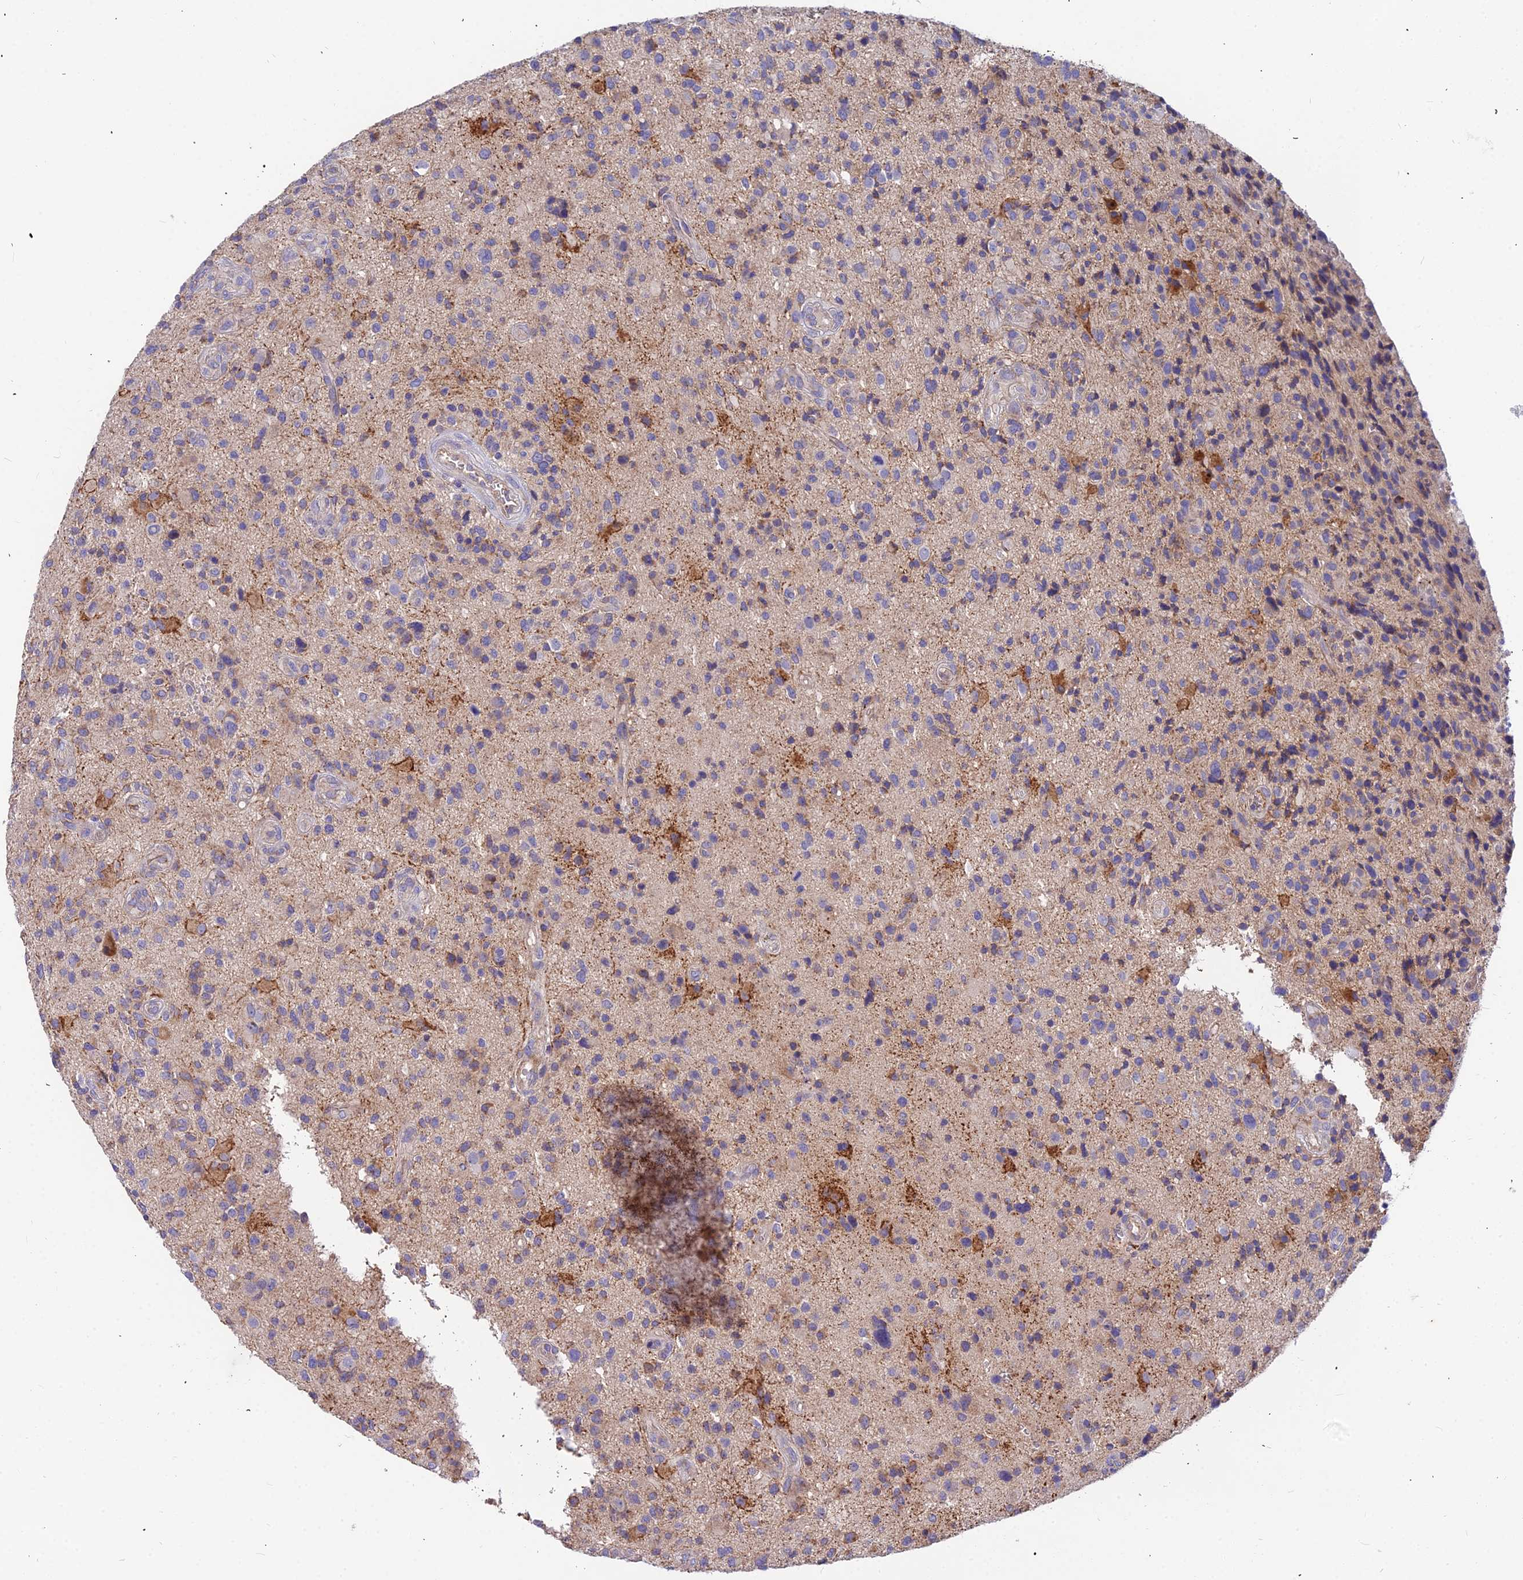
{"staining": {"intensity": "weak", "quantity": "25%-75%", "location": "cytoplasmic/membranous"}, "tissue": "glioma", "cell_type": "Tumor cells", "image_type": "cancer", "snomed": [{"axis": "morphology", "description": "Glioma, malignant, High grade"}, {"axis": "topography", "description": "Brain"}], "caption": "Glioma tissue shows weak cytoplasmic/membranous staining in about 25%-75% of tumor cells, visualized by immunohistochemistry.", "gene": "ASPHD1", "patient": {"sex": "male", "age": 47}}